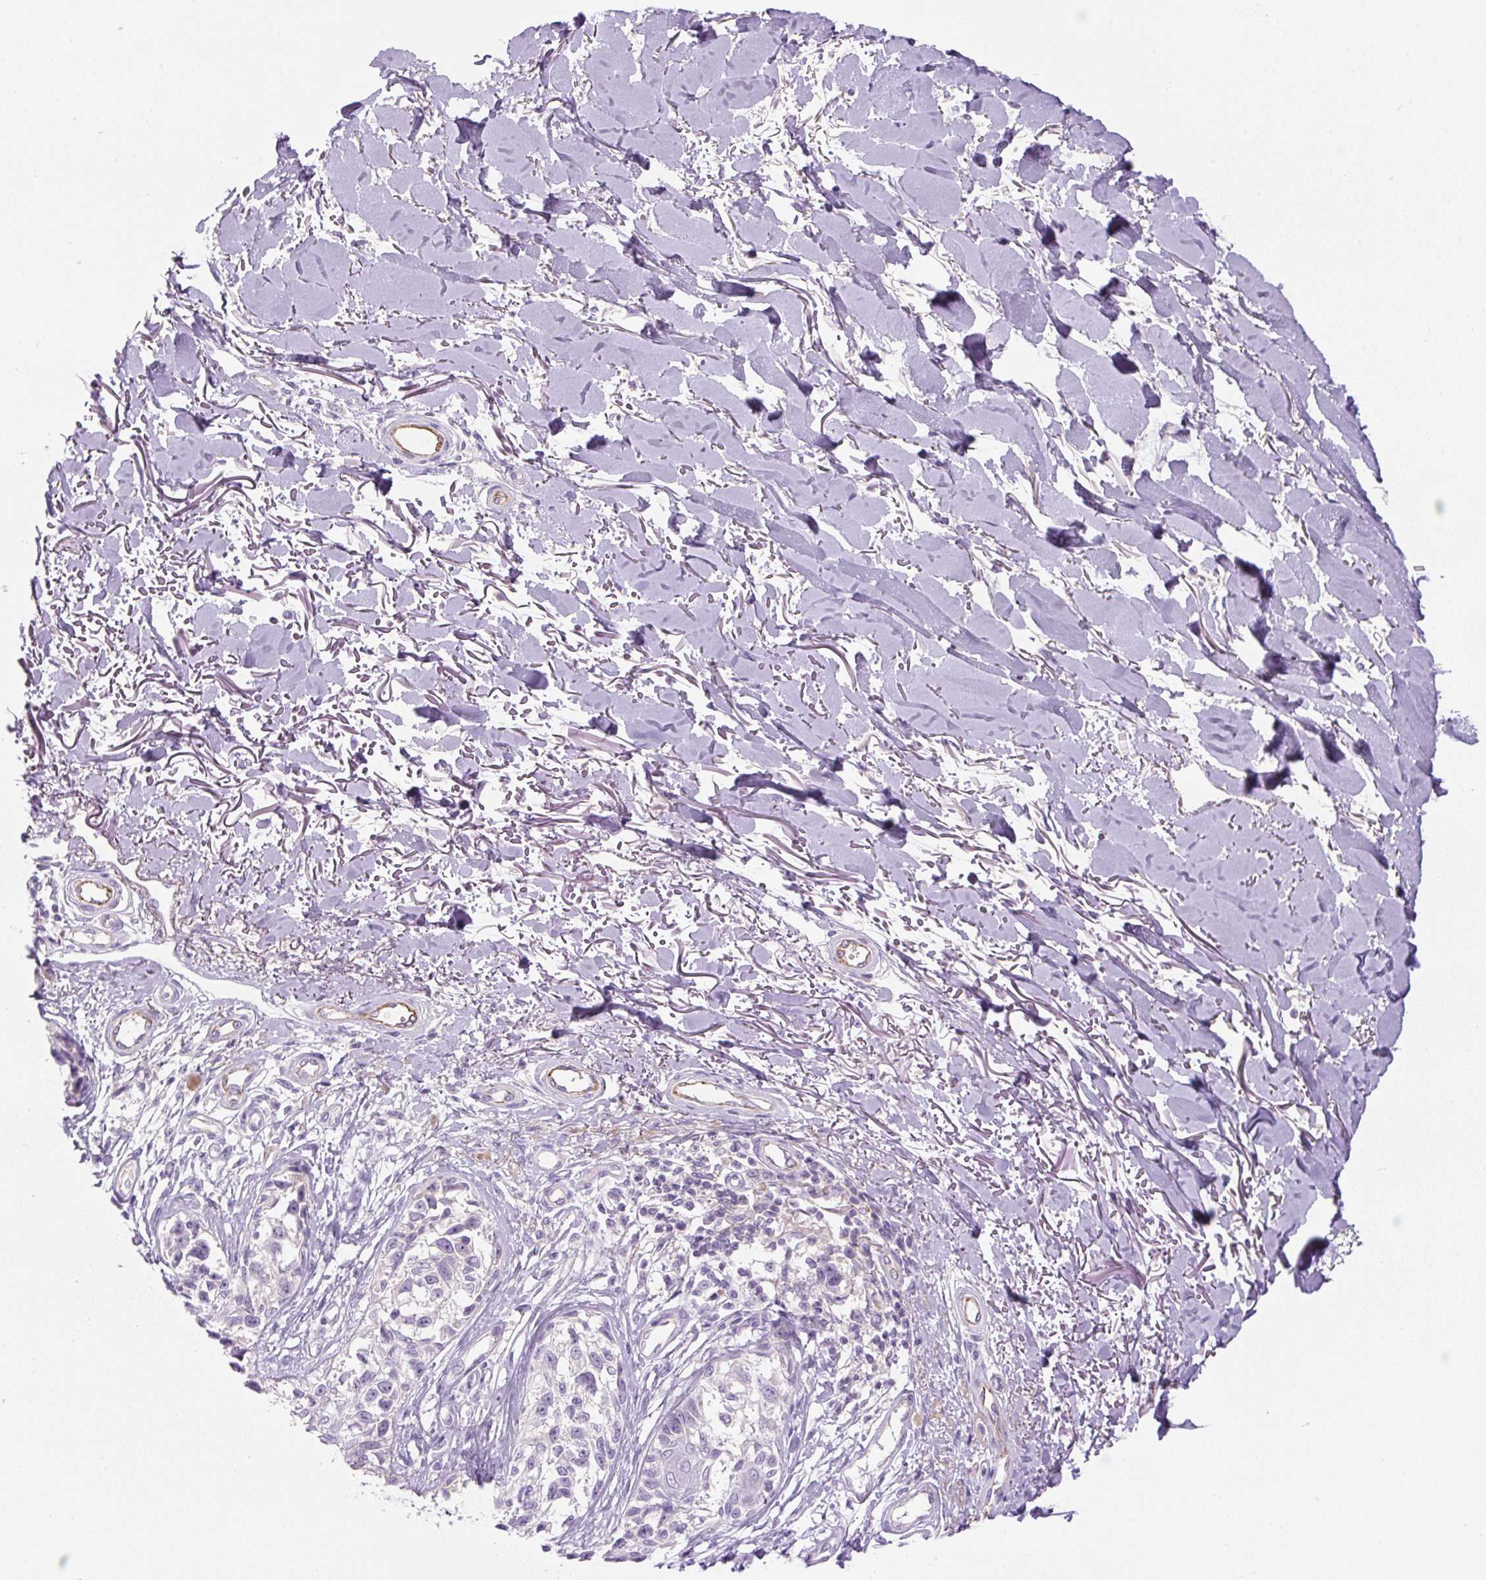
{"staining": {"intensity": "negative", "quantity": "none", "location": "none"}, "tissue": "melanoma", "cell_type": "Tumor cells", "image_type": "cancer", "snomed": [{"axis": "morphology", "description": "Malignant melanoma, NOS"}, {"axis": "topography", "description": "Skin"}], "caption": "Image shows no protein staining in tumor cells of malignant melanoma tissue.", "gene": "RSPO4", "patient": {"sex": "male", "age": 73}}